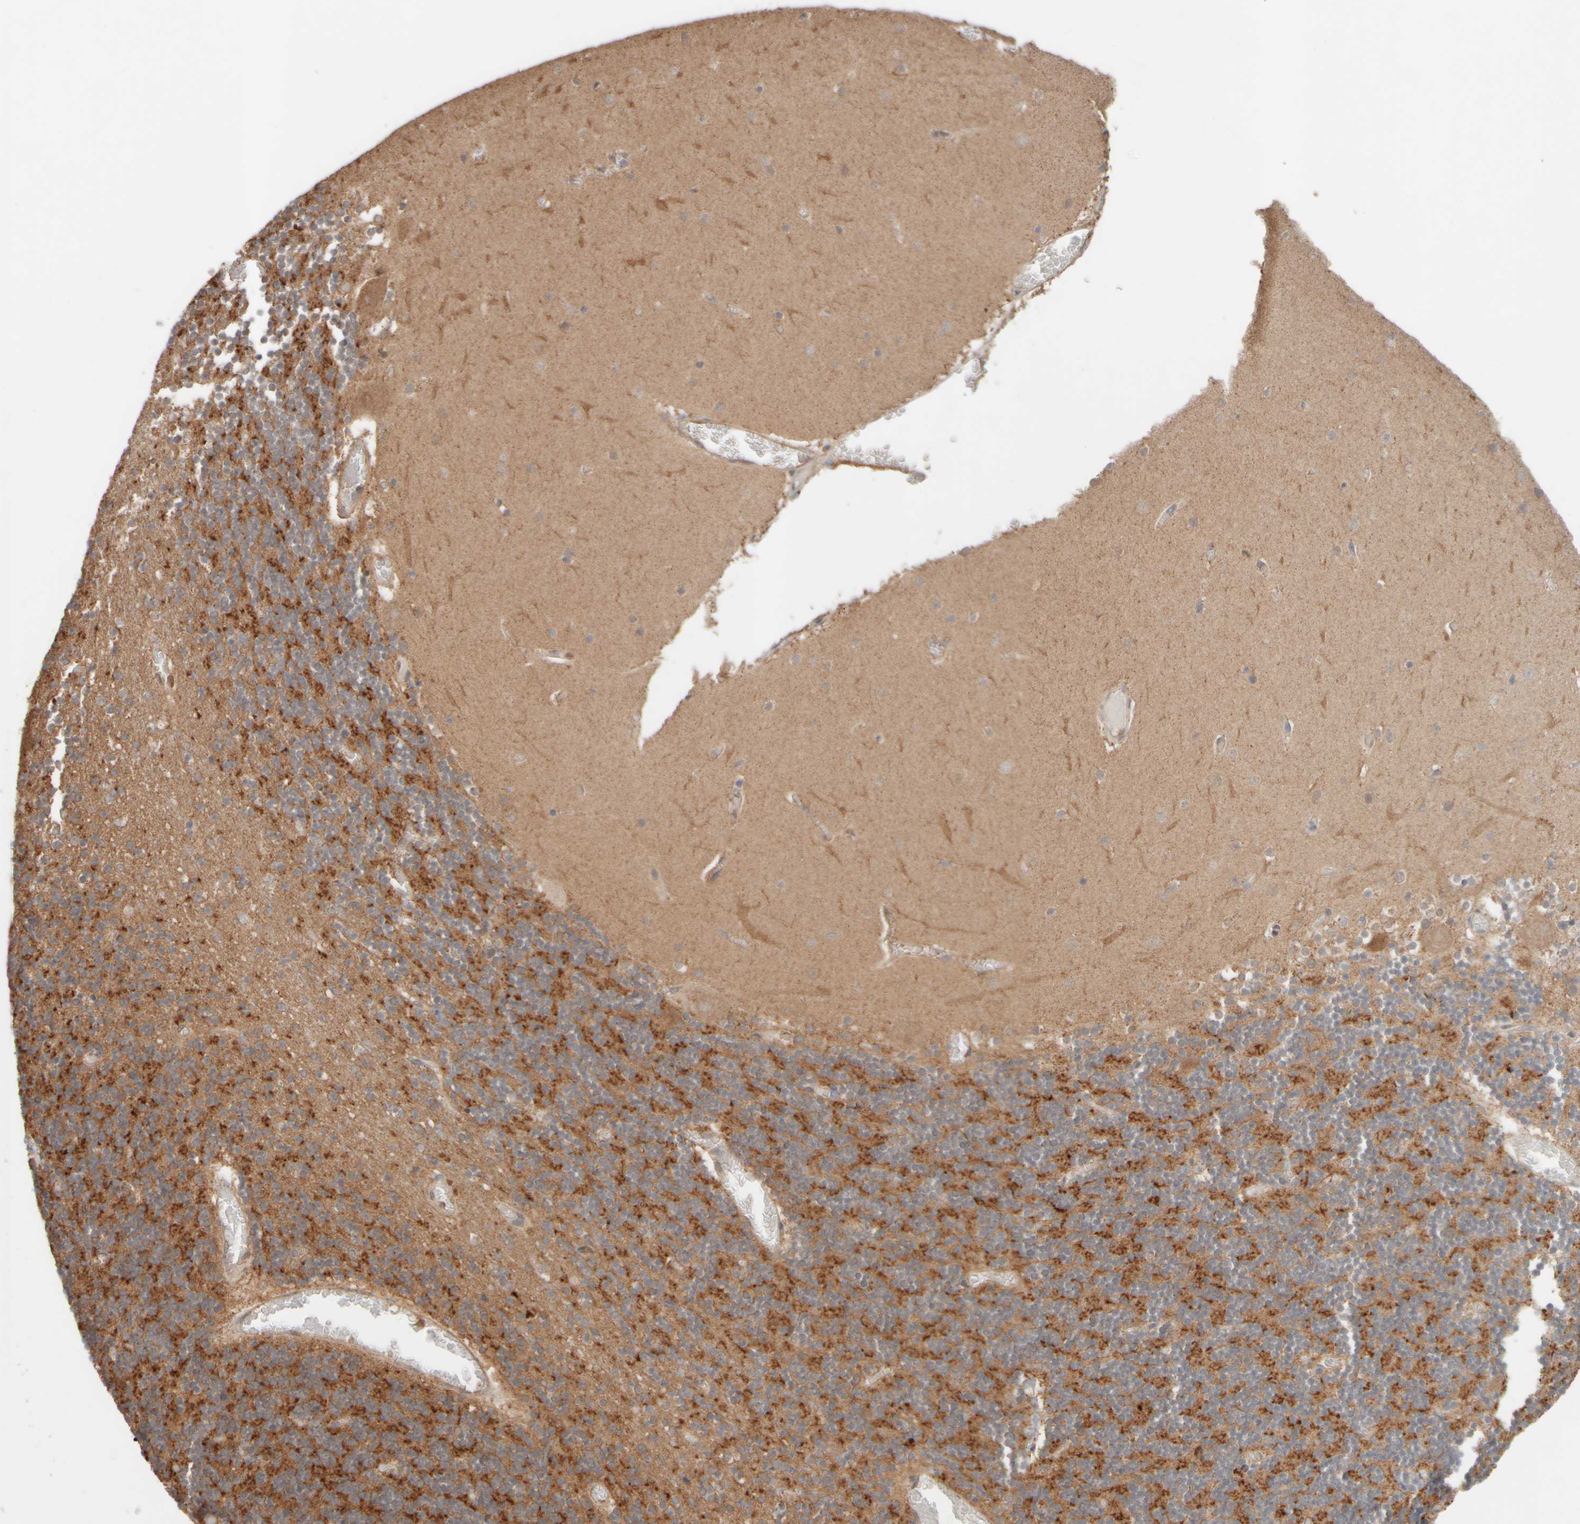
{"staining": {"intensity": "moderate", "quantity": "<25%", "location": "cytoplasmic/membranous"}, "tissue": "cerebellum", "cell_type": "Cells in granular layer", "image_type": "normal", "snomed": [{"axis": "morphology", "description": "Normal tissue, NOS"}, {"axis": "topography", "description": "Cerebellum"}], "caption": "Benign cerebellum displays moderate cytoplasmic/membranous staining in about <25% of cells in granular layer, visualized by immunohistochemistry. Using DAB (3,3'-diaminobenzidine) (brown) and hematoxylin (blue) stains, captured at high magnification using brightfield microscopy.", "gene": "EIF2B3", "patient": {"sex": "female", "age": 28}}